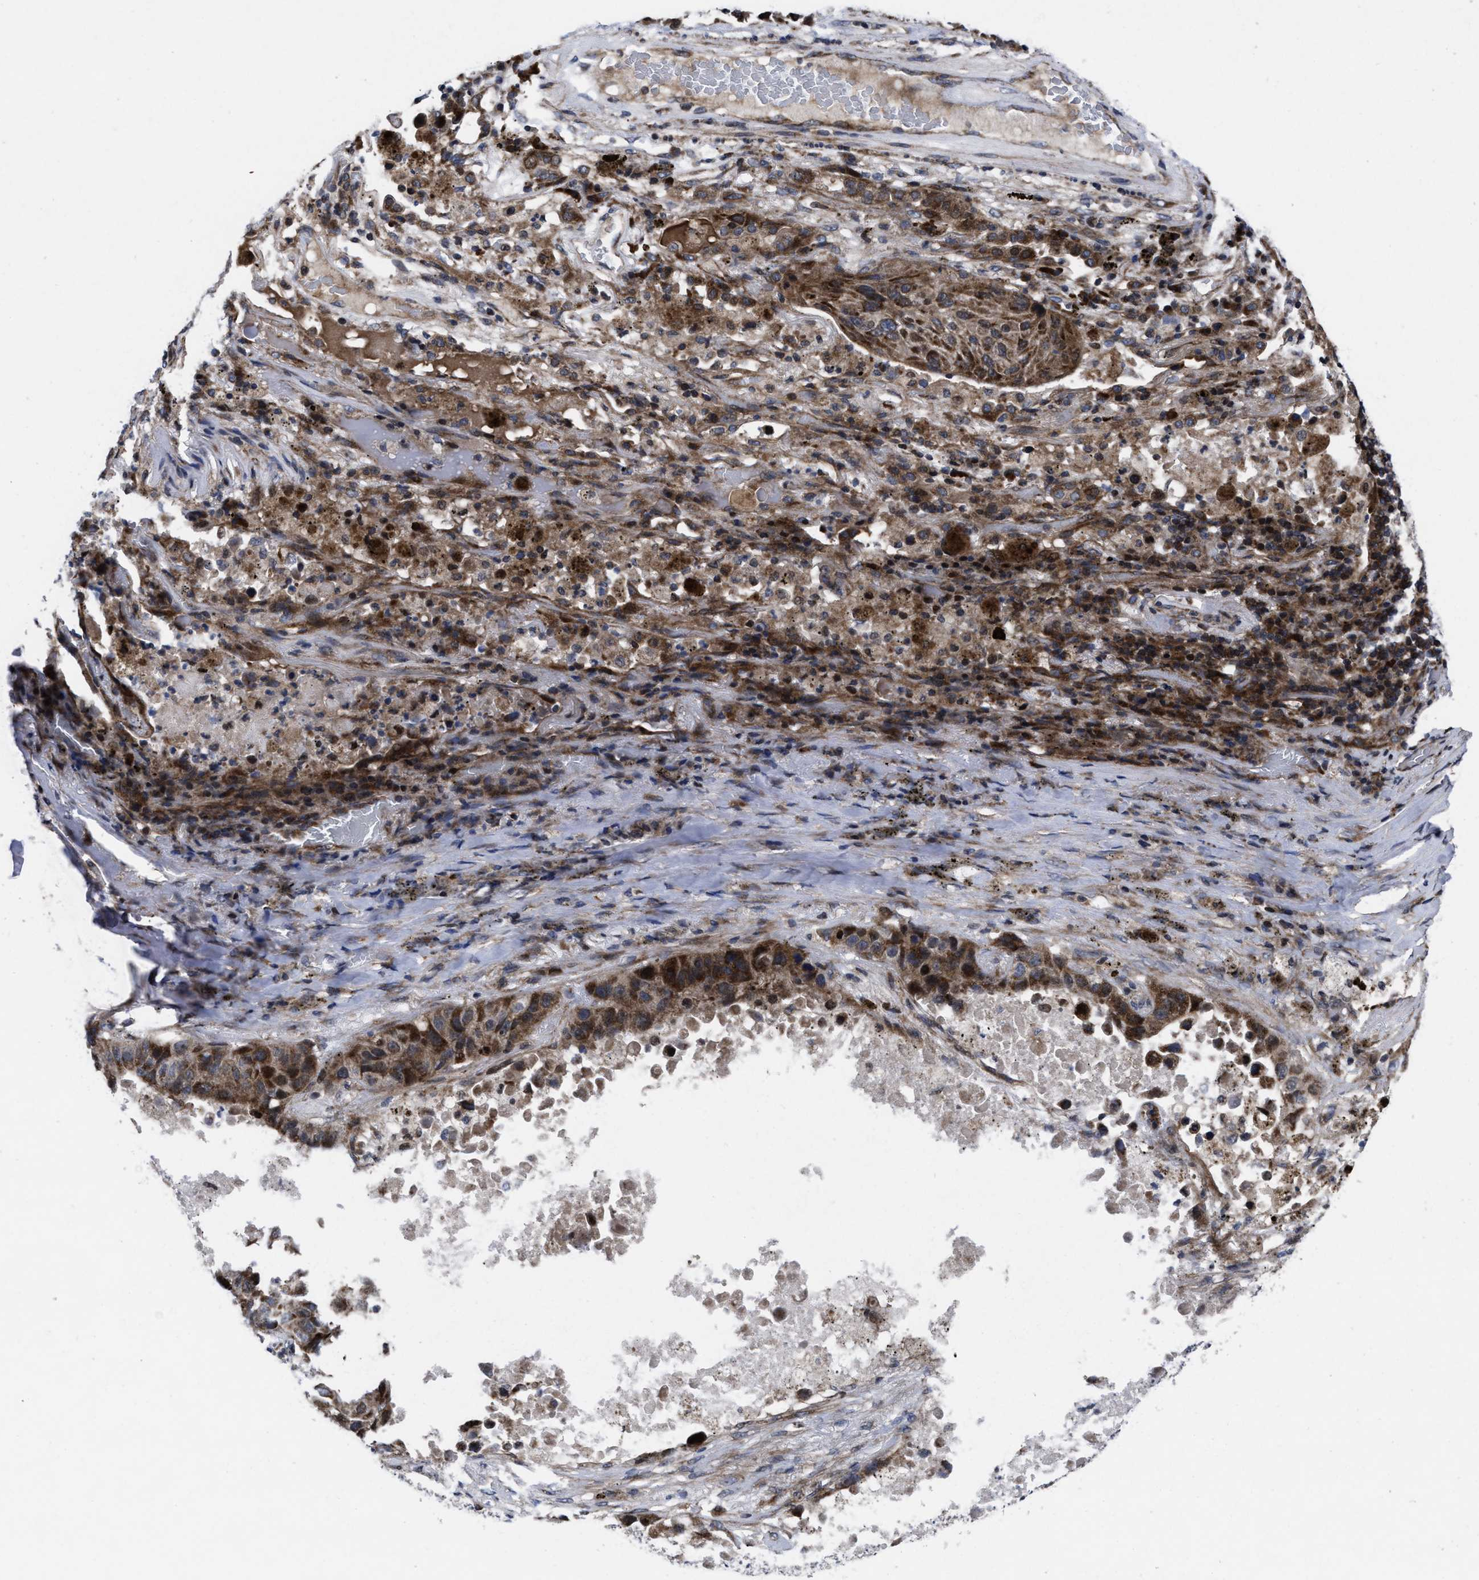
{"staining": {"intensity": "moderate", "quantity": ">75%", "location": "cytoplasmic/membranous"}, "tissue": "lung cancer", "cell_type": "Tumor cells", "image_type": "cancer", "snomed": [{"axis": "morphology", "description": "Squamous cell carcinoma, NOS"}, {"axis": "topography", "description": "Lung"}], "caption": "Lung cancer (squamous cell carcinoma) stained for a protein shows moderate cytoplasmic/membranous positivity in tumor cells. Immunohistochemistry (ihc) stains the protein in brown and the nuclei are stained blue.", "gene": "MRPL50", "patient": {"sex": "male", "age": 57}}